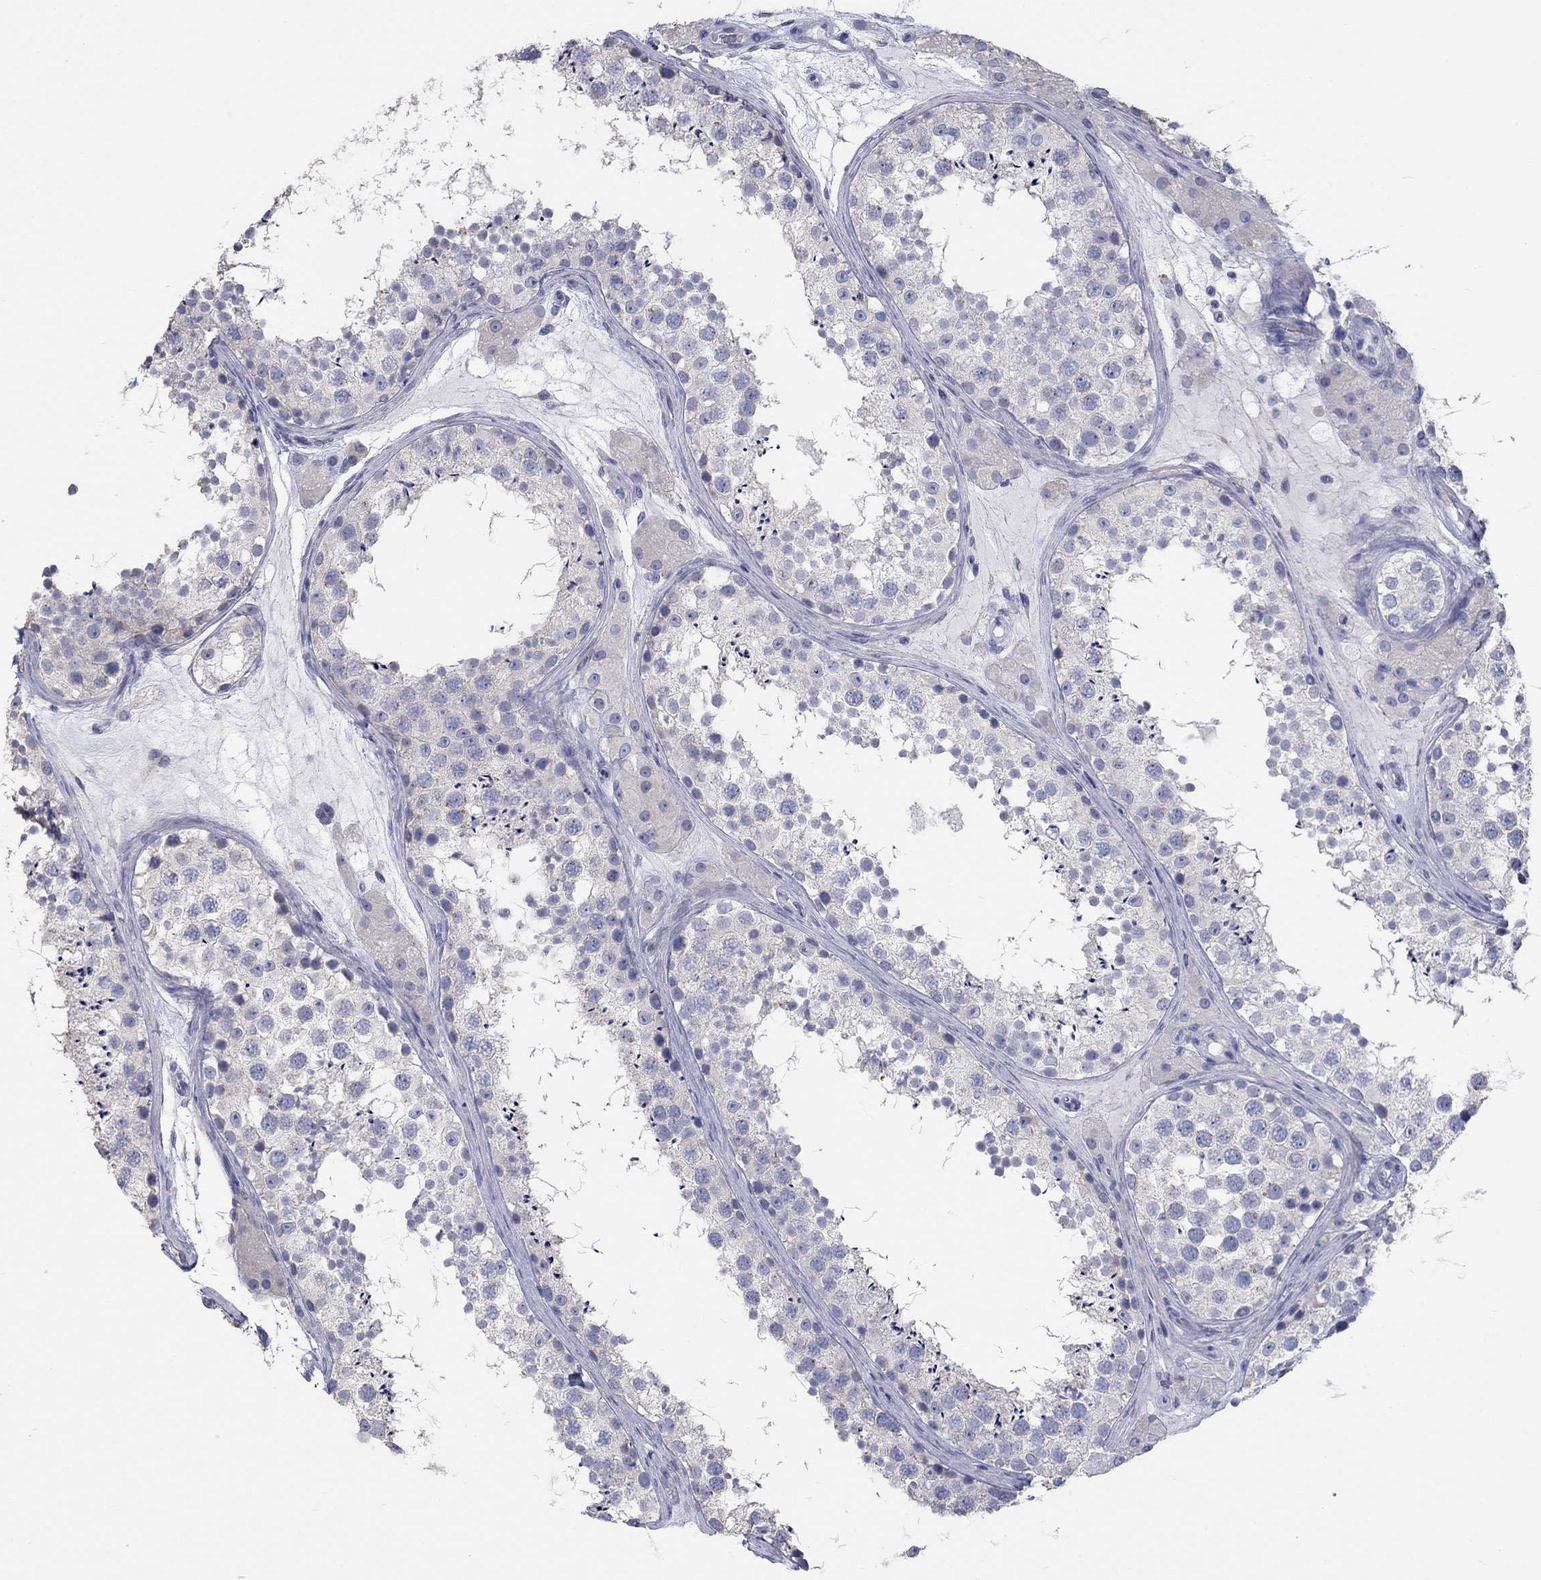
{"staining": {"intensity": "weak", "quantity": "<25%", "location": "cytoplasmic/membranous"}, "tissue": "testis", "cell_type": "Cells in seminiferous ducts", "image_type": "normal", "snomed": [{"axis": "morphology", "description": "Normal tissue, NOS"}, {"axis": "topography", "description": "Testis"}], "caption": "The photomicrograph displays no staining of cells in seminiferous ducts in benign testis. (IHC, brightfield microscopy, high magnification).", "gene": "LRRC4C", "patient": {"sex": "male", "age": 41}}